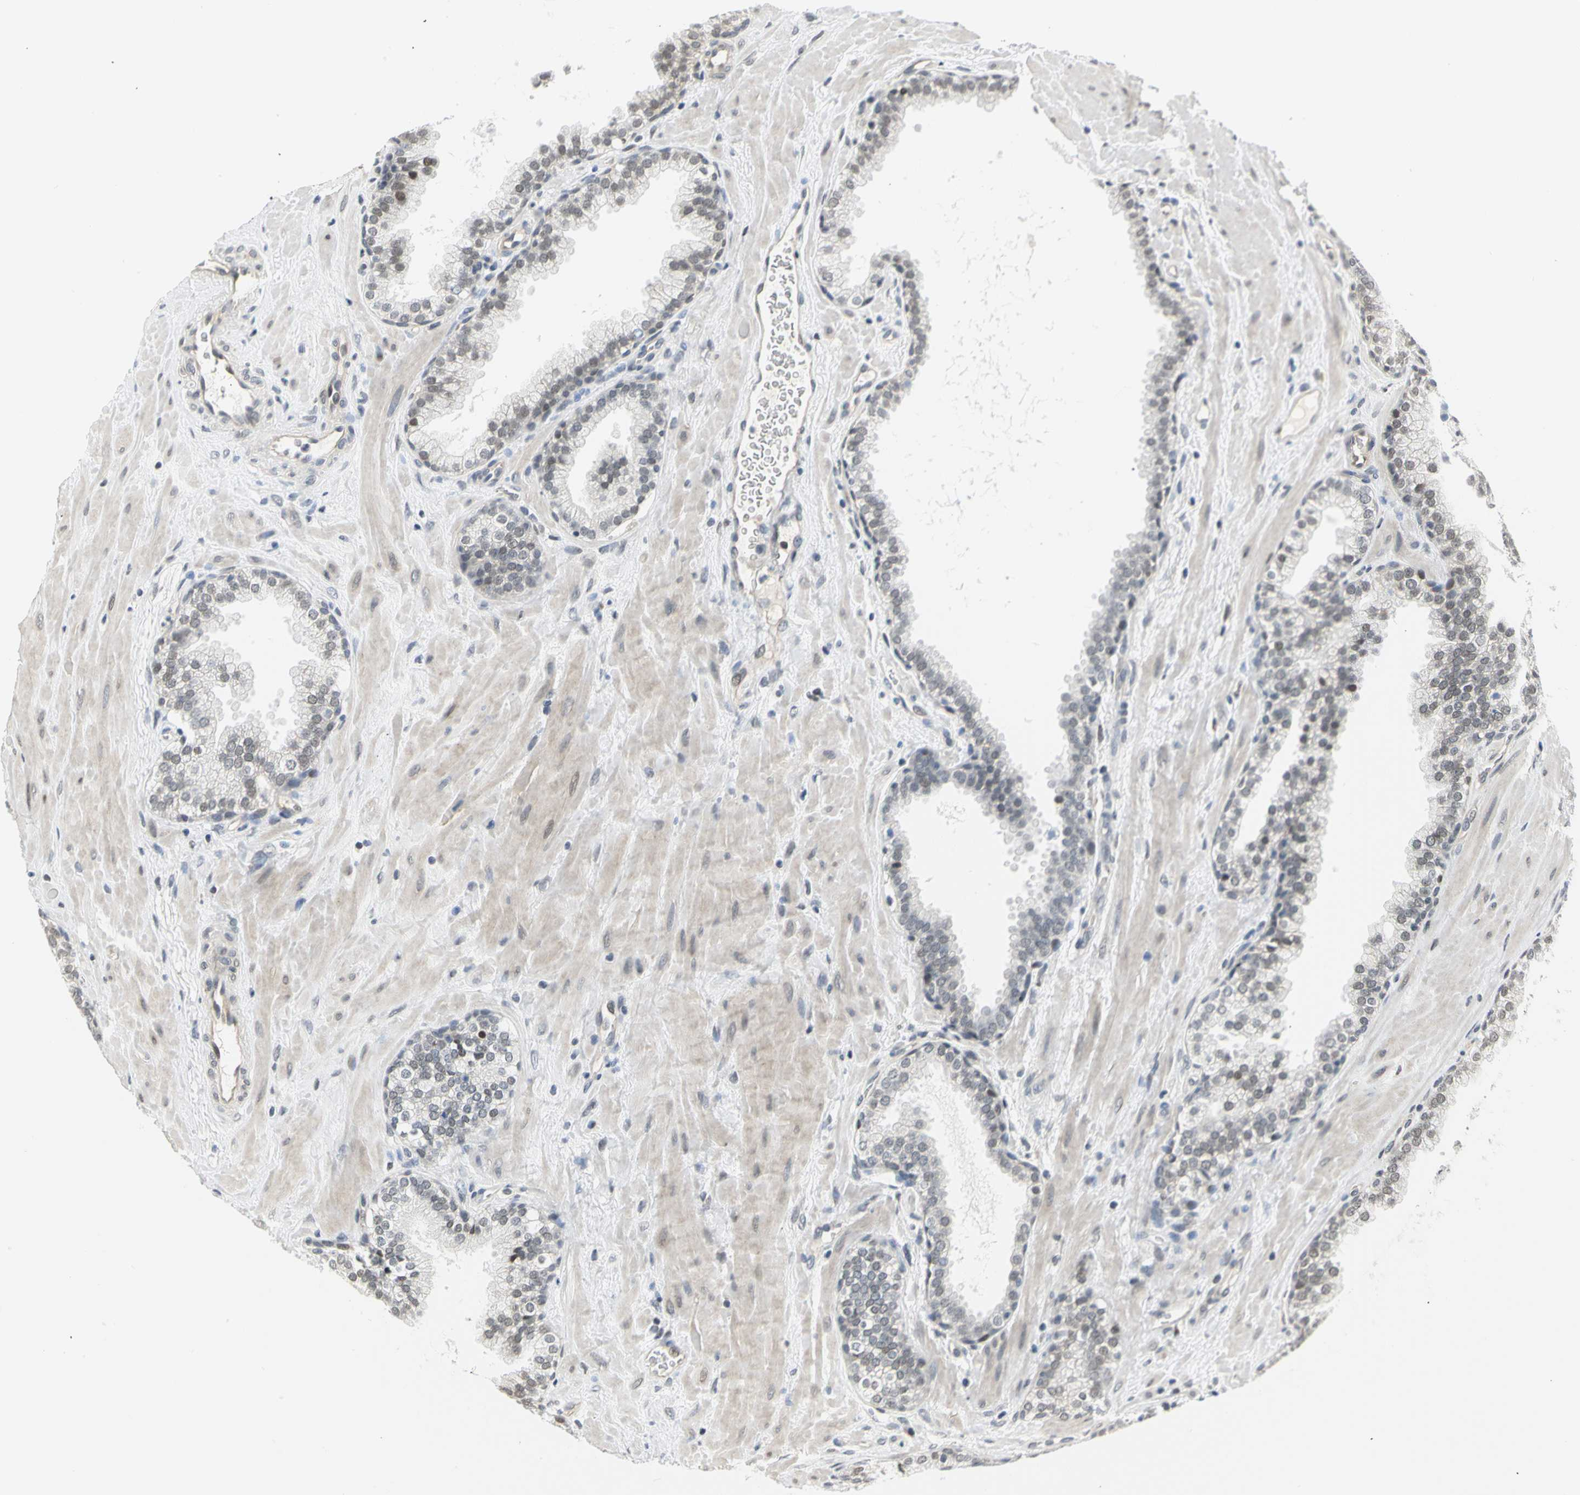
{"staining": {"intensity": "weak", "quantity": "25%-75%", "location": "nuclear"}, "tissue": "prostate", "cell_type": "Glandular cells", "image_type": "normal", "snomed": [{"axis": "morphology", "description": "Normal tissue, NOS"}, {"axis": "topography", "description": "Prostate"}], "caption": "Unremarkable prostate reveals weak nuclear staining in approximately 25%-75% of glandular cells (IHC, brightfield microscopy, high magnification)..", "gene": "IMPG2", "patient": {"sex": "male", "age": 51}}